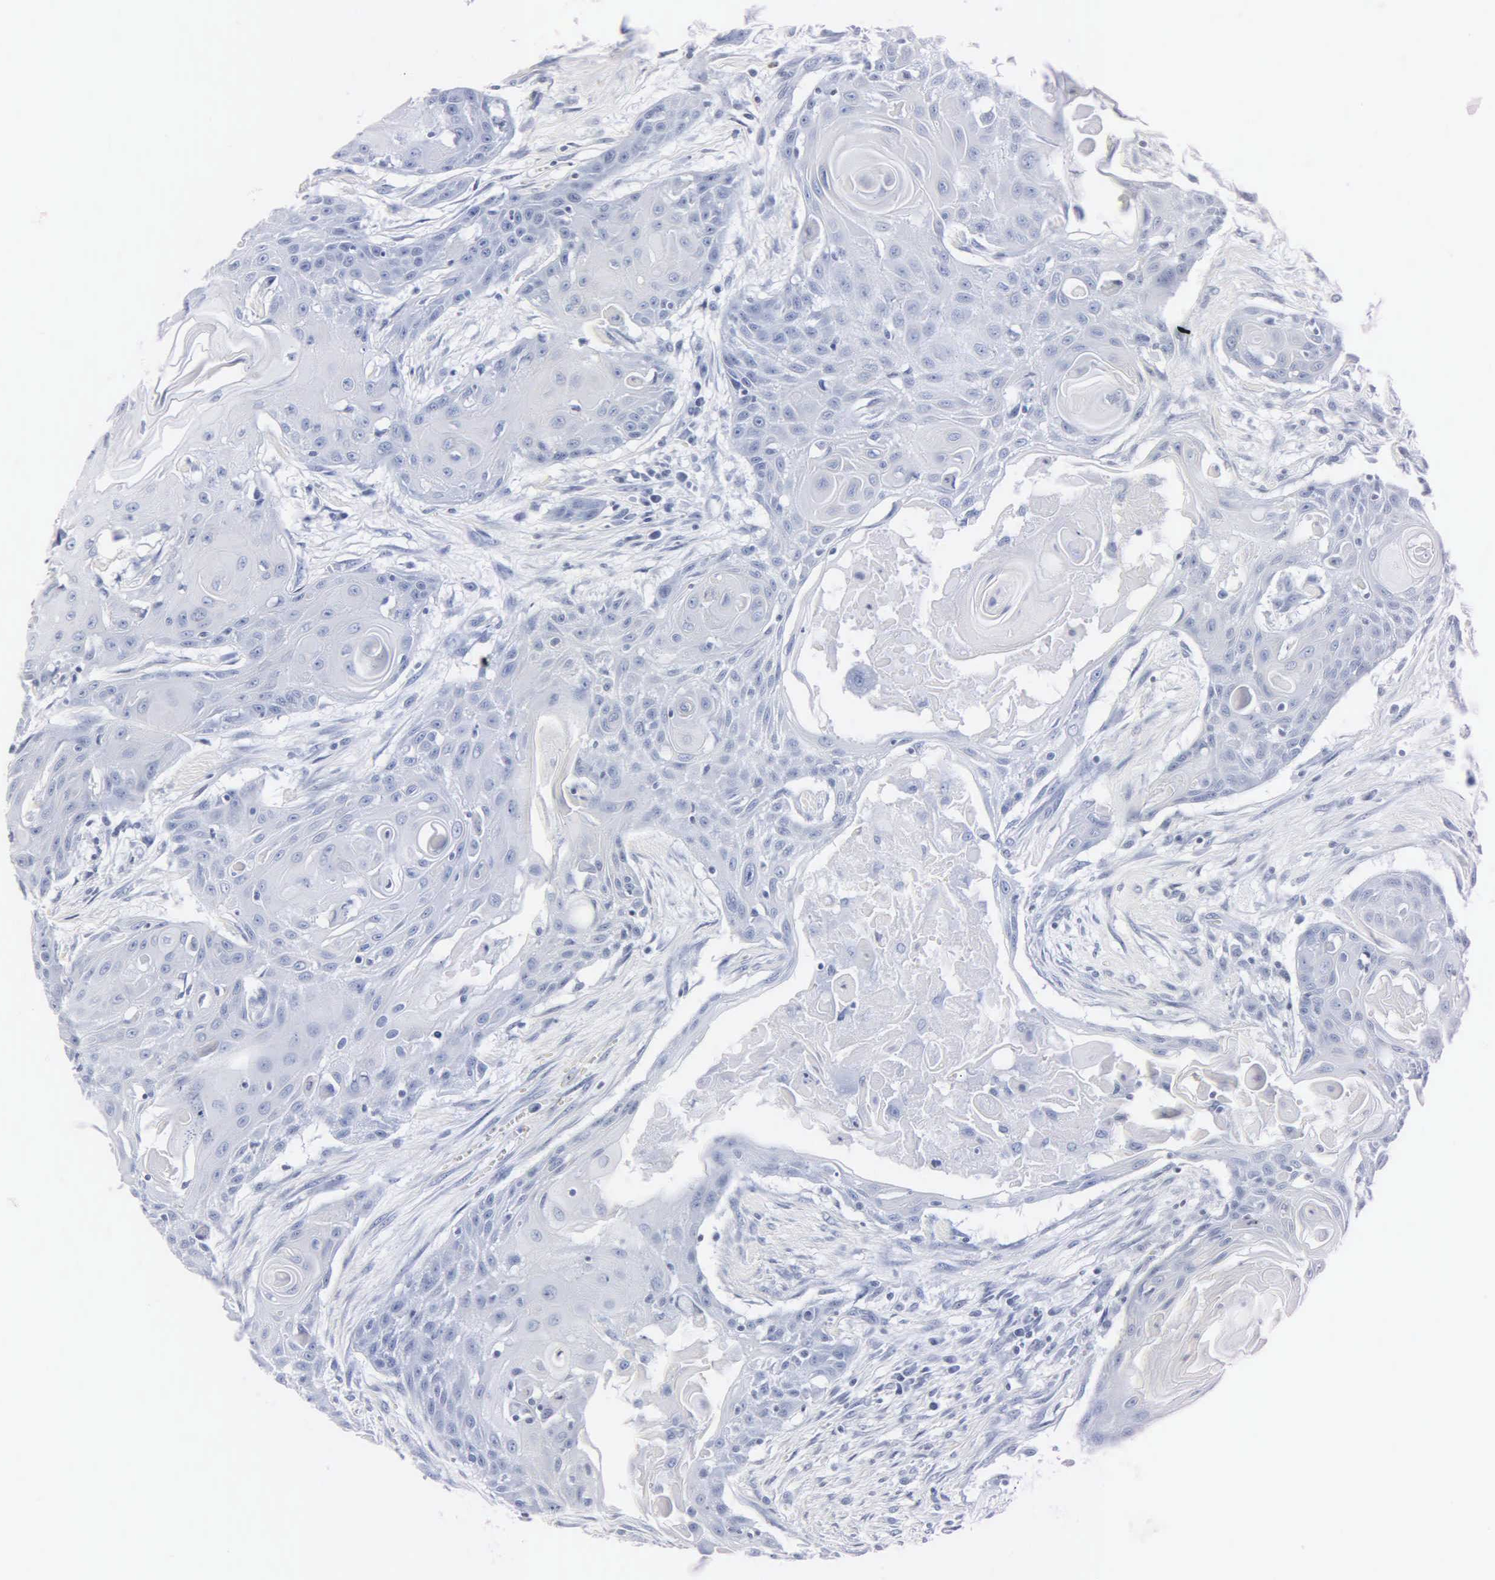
{"staining": {"intensity": "negative", "quantity": "none", "location": "none"}, "tissue": "head and neck cancer", "cell_type": "Tumor cells", "image_type": "cancer", "snomed": [{"axis": "morphology", "description": "Squamous cell carcinoma, NOS"}, {"axis": "morphology", "description": "Squamous cell carcinoma, metastatic, NOS"}, {"axis": "topography", "description": "Lymph node"}, {"axis": "topography", "description": "Salivary gland"}, {"axis": "topography", "description": "Head-Neck"}], "caption": "Image shows no significant protein positivity in tumor cells of head and neck metastatic squamous cell carcinoma. (Stains: DAB (3,3'-diaminobenzidine) immunohistochemistry (IHC) with hematoxylin counter stain, Microscopy: brightfield microscopy at high magnification).", "gene": "MB", "patient": {"sex": "female", "age": 74}}